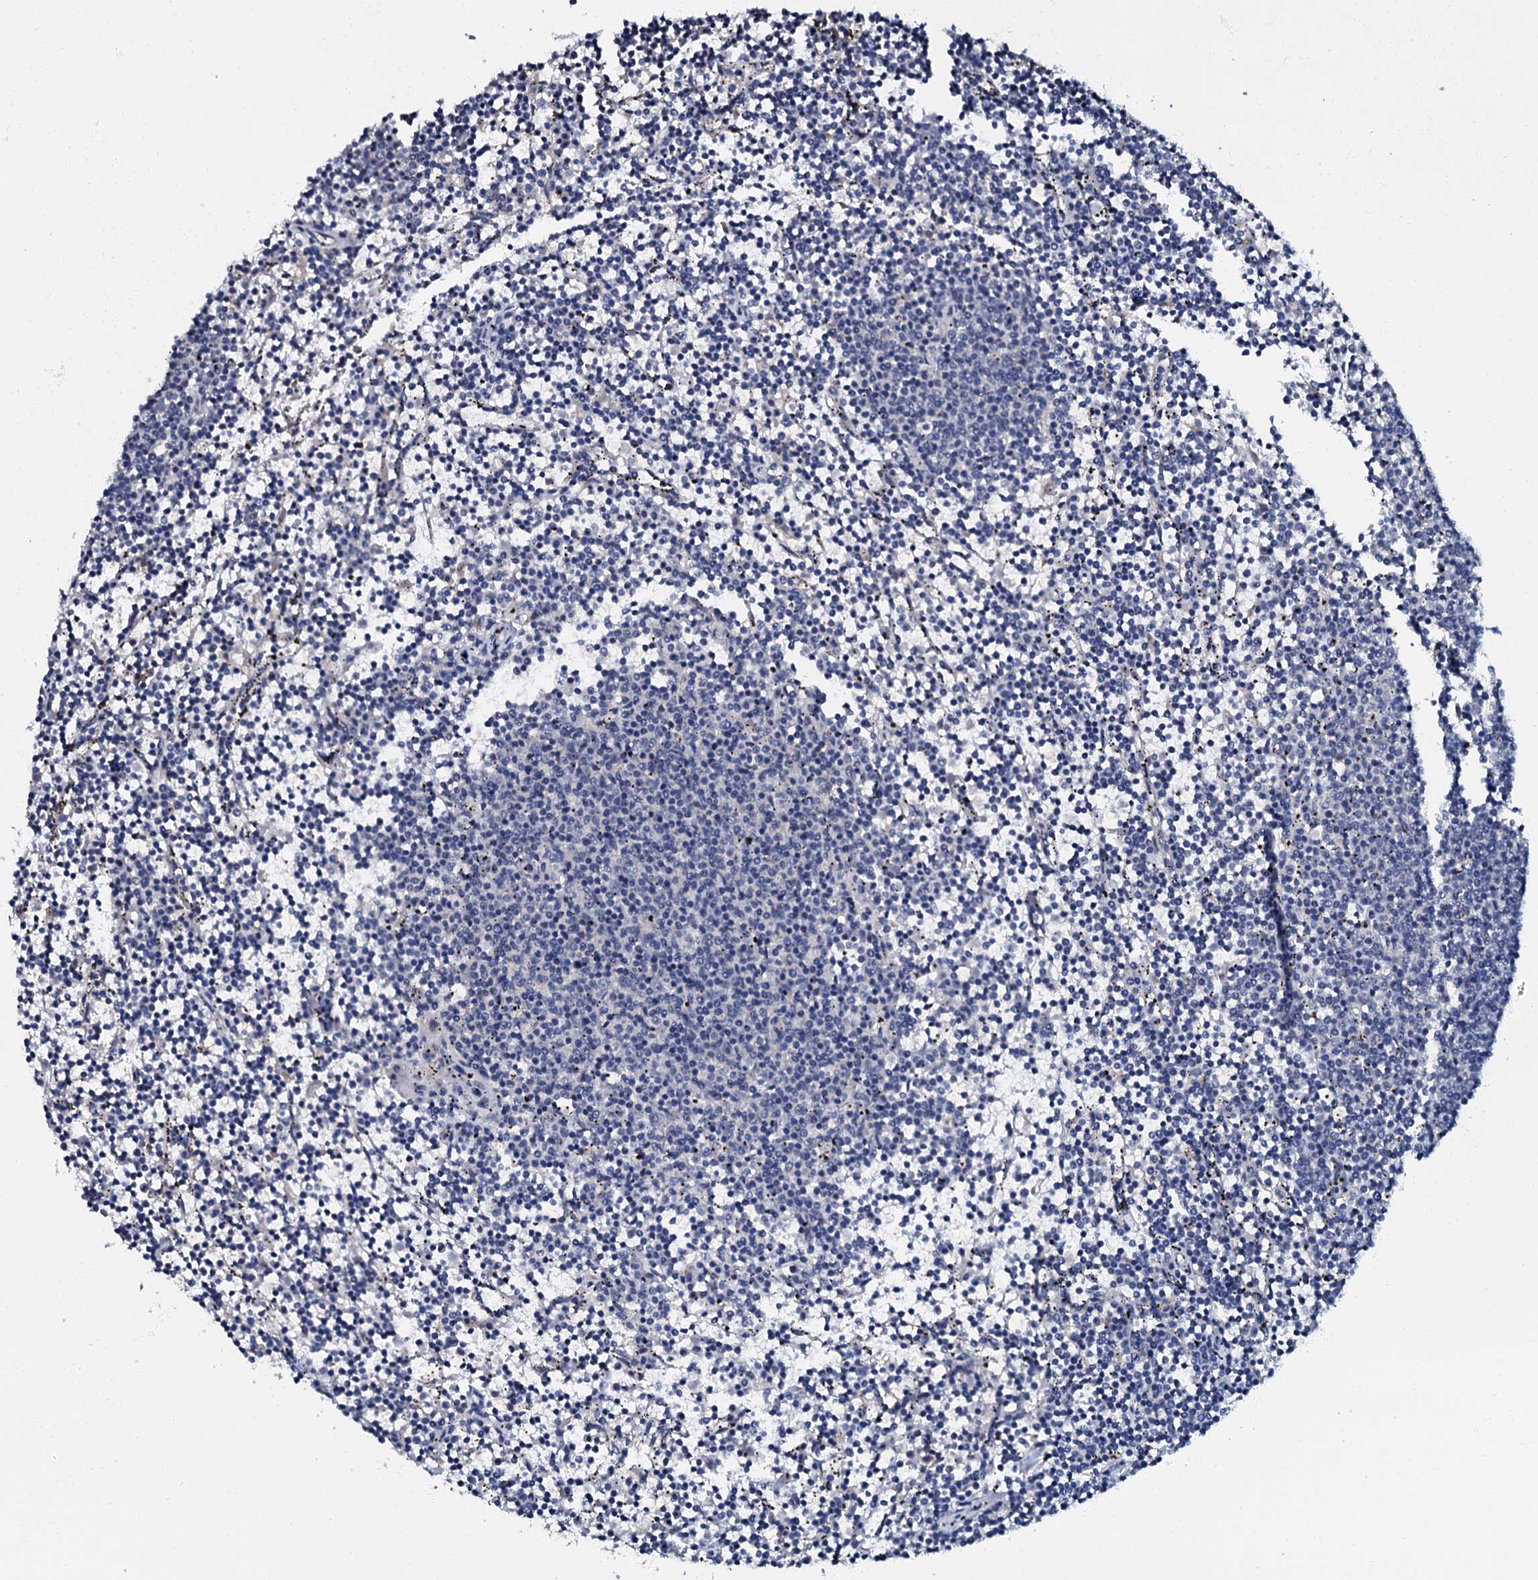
{"staining": {"intensity": "negative", "quantity": "none", "location": "none"}, "tissue": "lymphoma", "cell_type": "Tumor cells", "image_type": "cancer", "snomed": [{"axis": "morphology", "description": "Malignant lymphoma, non-Hodgkin's type, Low grade"}, {"axis": "topography", "description": "Spleen"}], "caption": "Protein analysis of lymphoma exhibits no significant expression in tumor cells.", "gene": "OLAH", "patient": {"sex": "female", "age": 50}}